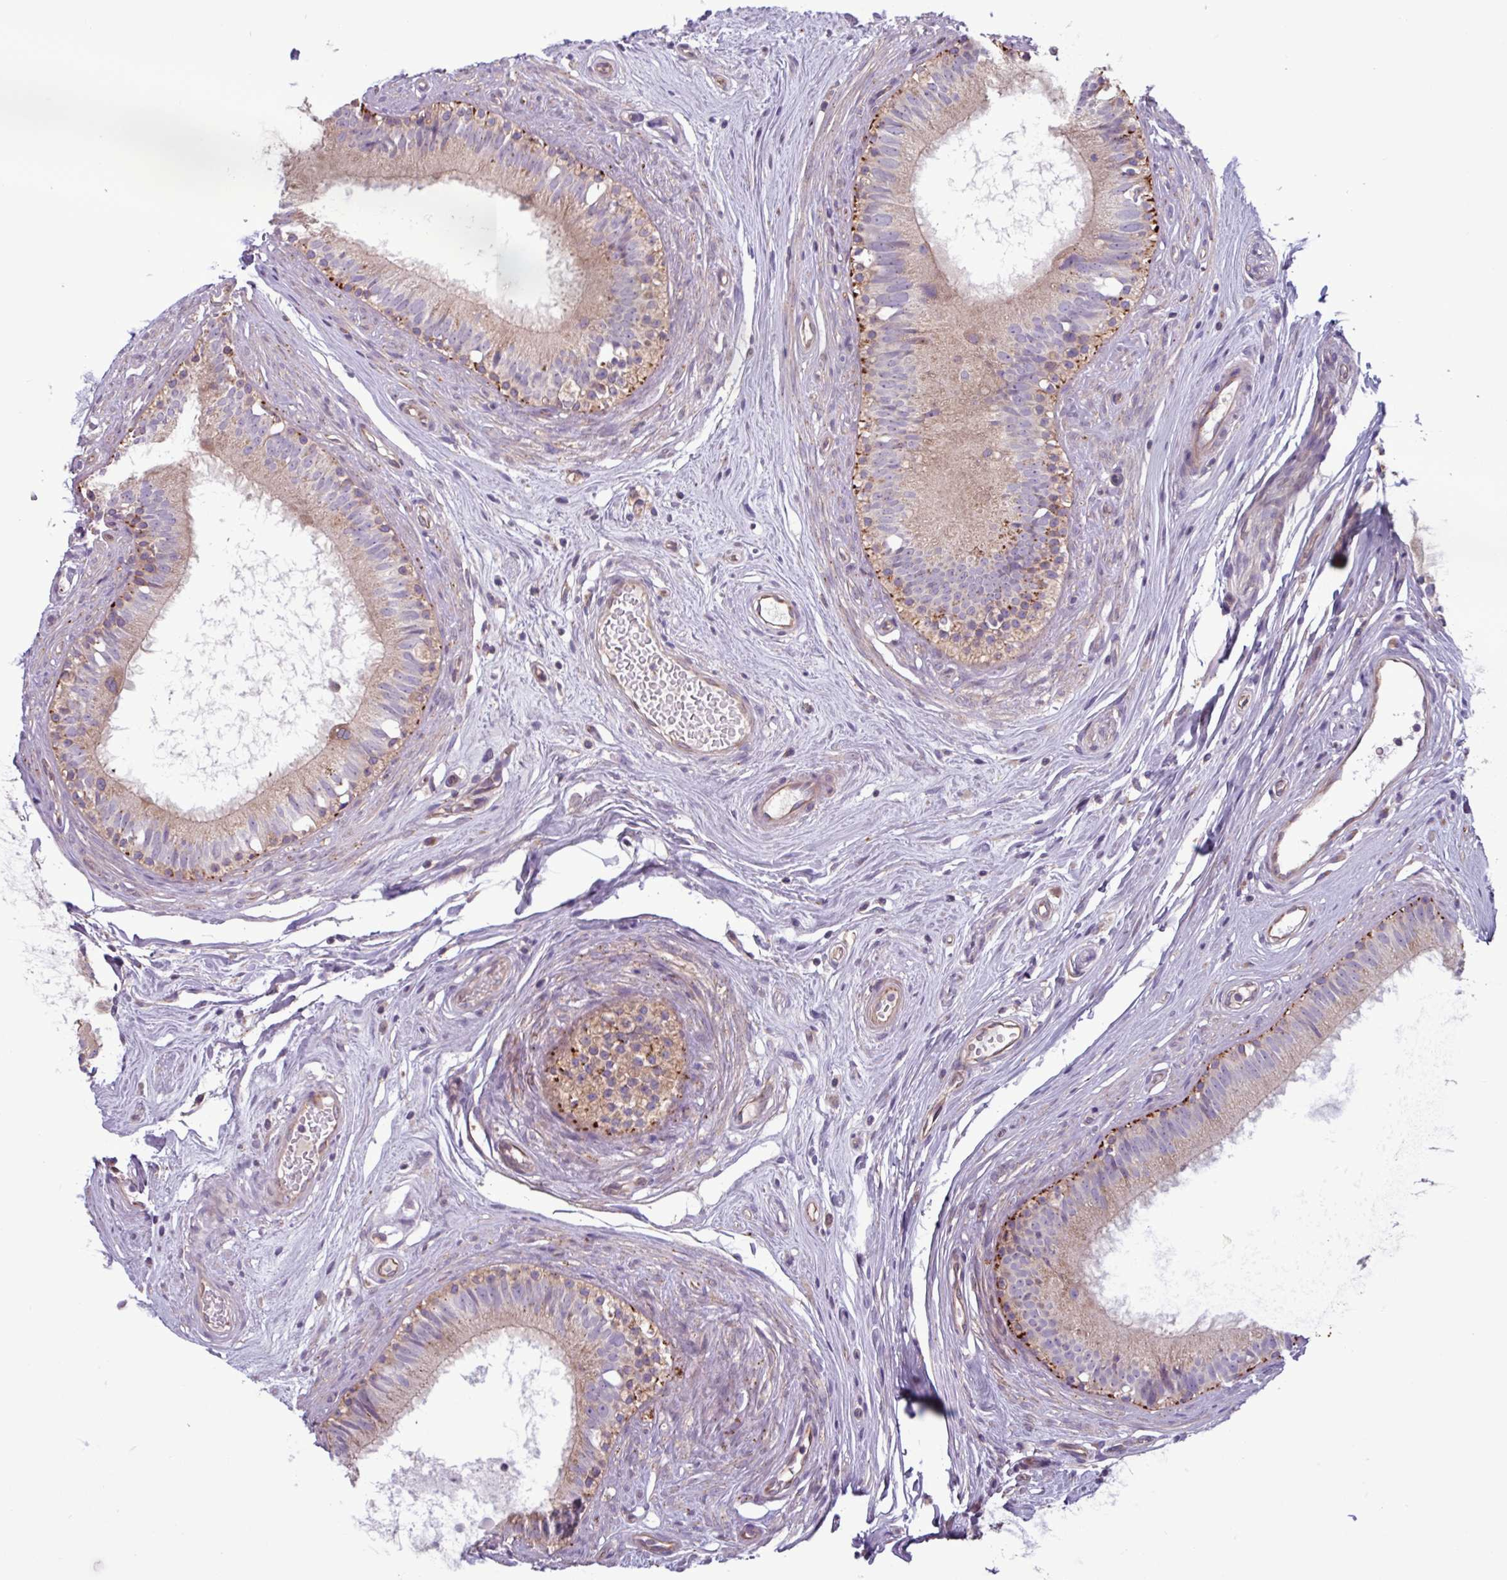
{"staining": {"intensity": "moderate", "quantity": "<25%", "location": "cytoplasmic/membranous"}, "tissue": "epididymis", "cell_type": "Glandular cells", "image_type": "normal", "snomed": [{"axis": "morphology", "description": "Normal tissue, NOS"}, {"axis": "topography", "description": "Epididymis"}], "caption": "Immunohistochemistry (IHC) image of normal epididymis: human epididymis stained using immunohistochemistry (IHC) displays low levels of moderate protein expression localized specifically in the cytoplasmic/membranous of glandular cells, appearing as a cytoplasmic/membranous brown color.", "gene": "PLIN2", "patient": {"sex": "male", "age": 74}}